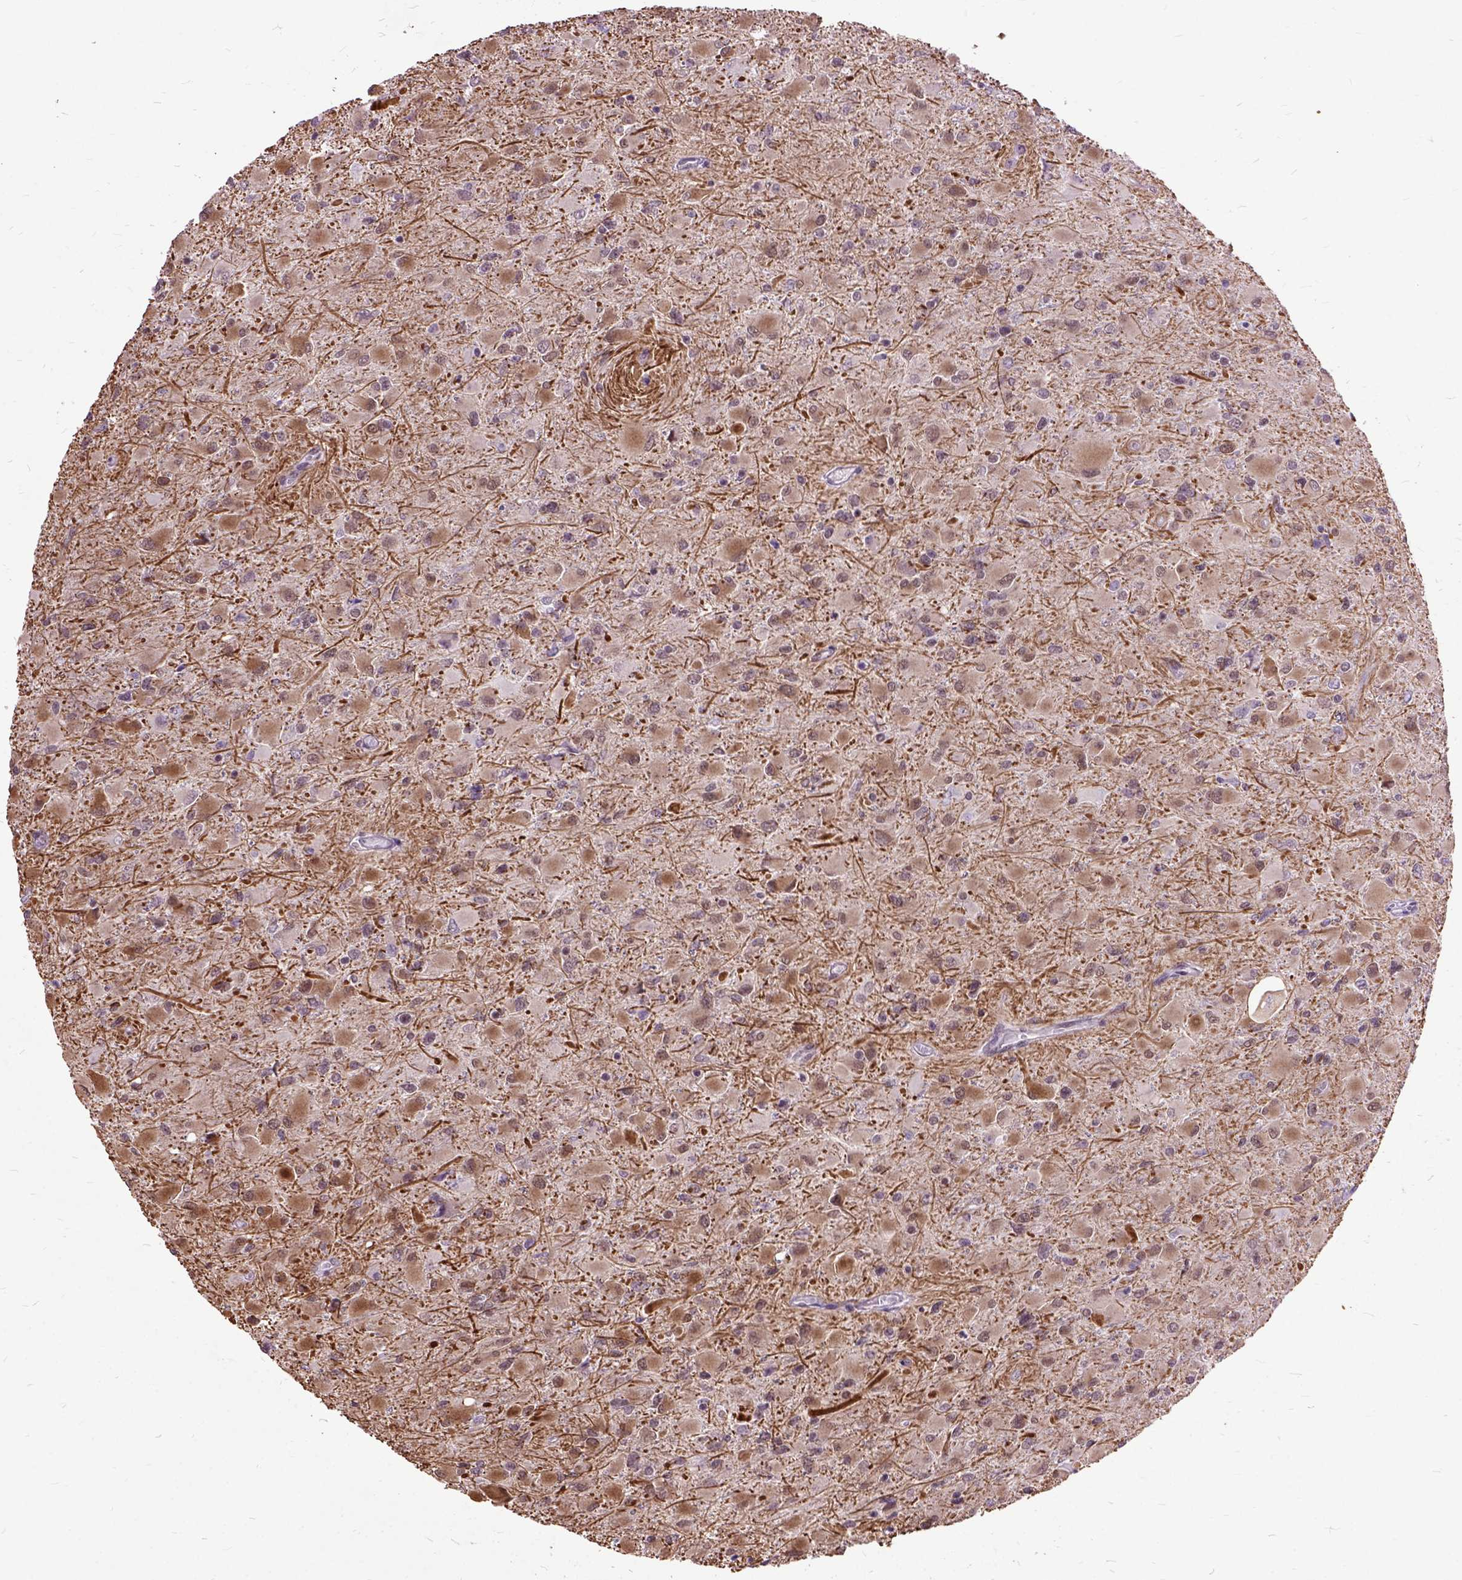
{"staining": {"intensity": "moderate", "quantity": "25%-75%", "location": "cytoplasmic/membranous"}, "tissue": "glioma", "cell_type": "Tumor cells", "image_type": "cancer", "snomed": [{"axis": "morphology", "description": "Glioma, malignant, High grade"}, {"axis": "topography", "description": "Cerebral cortex"}], "caption": "The immunohistochemical stain labels moderate cytoplasmic/membranous staining in tumor cells of malignant glioma (high-grade) tissue.", "gene": "ORC5", "patient": {"sex": "female", "age": 36}}